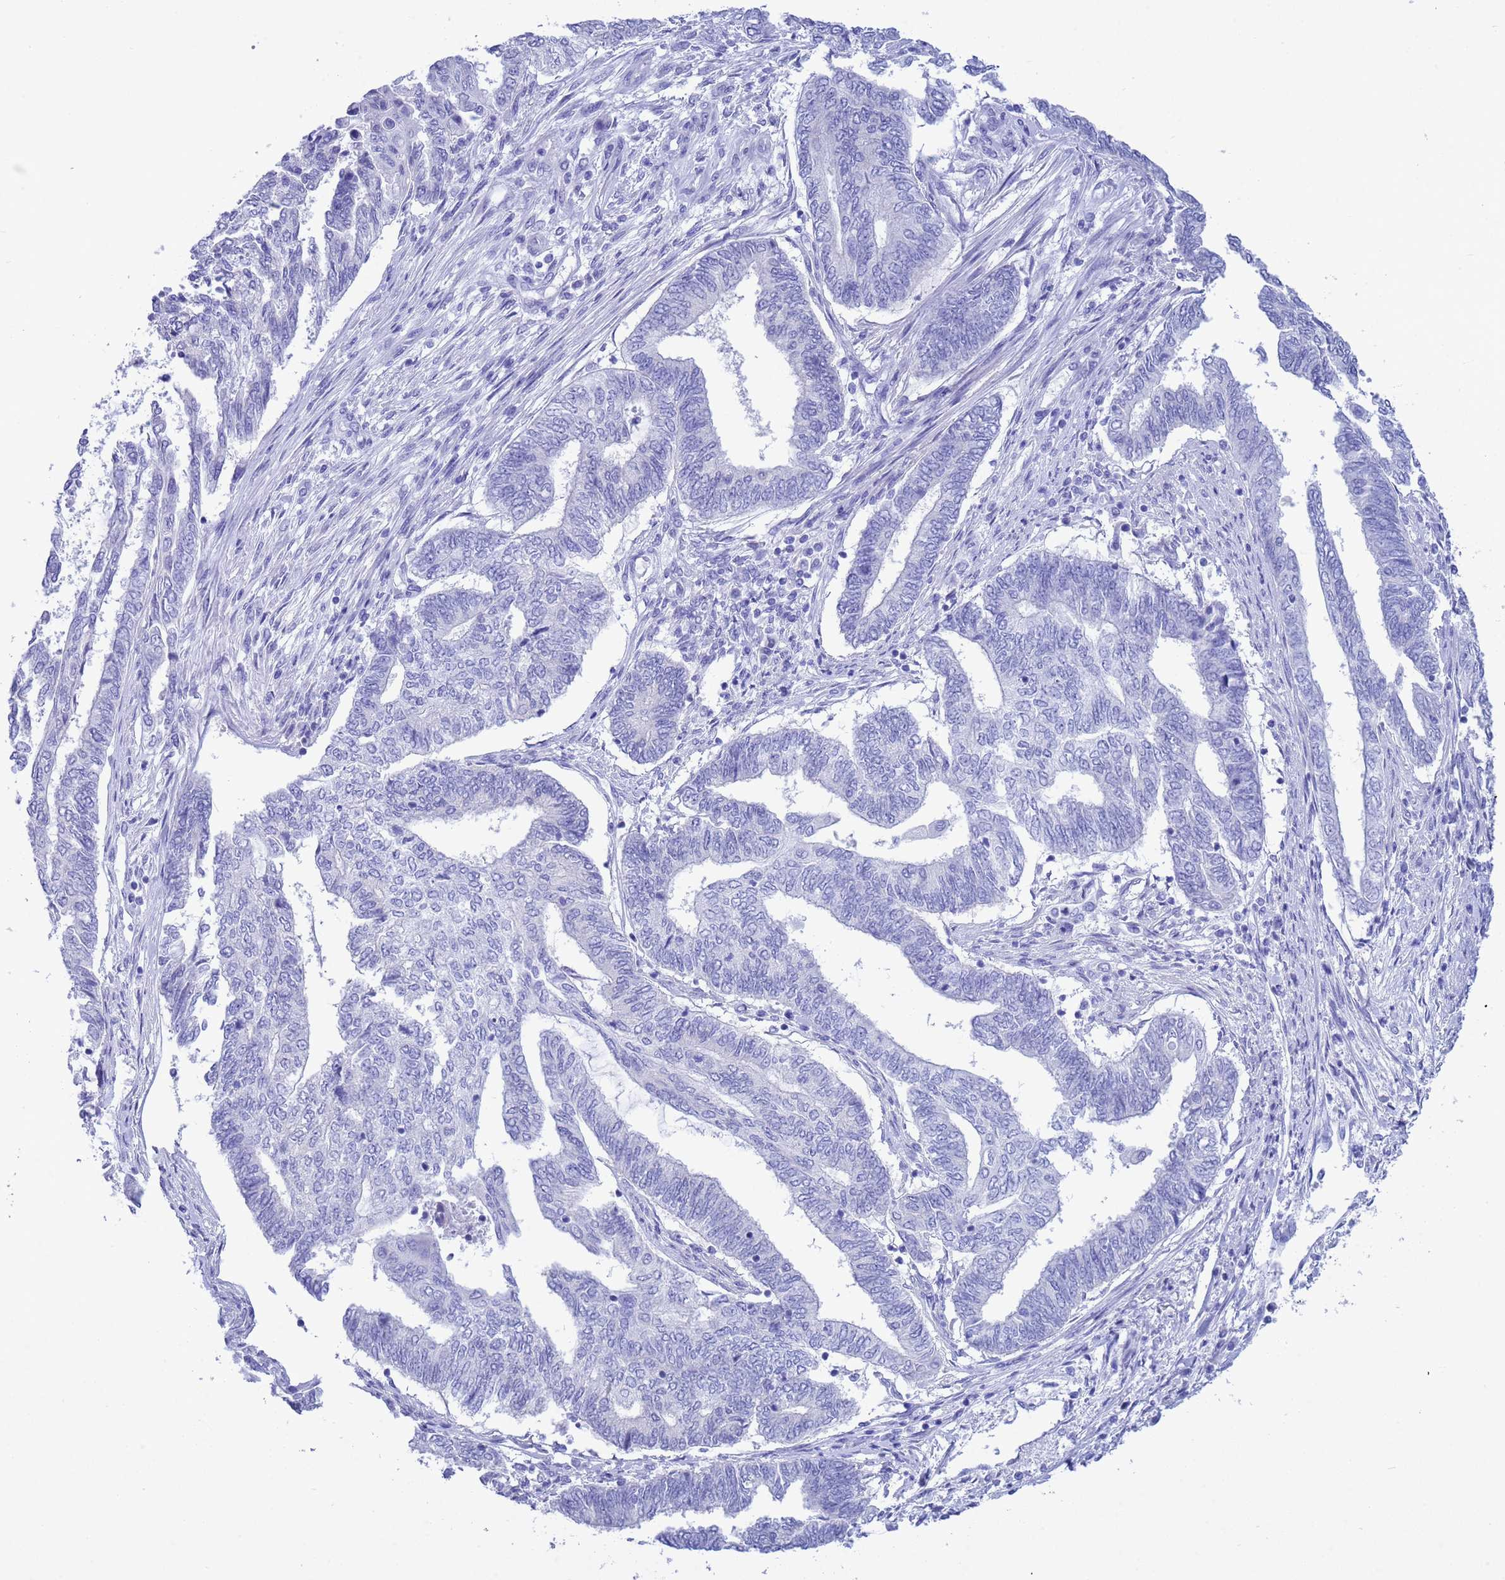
{"staining": {"intensity": "negative", "quantity": "none", "location": "none"}, "tissue": "endometrial cancer", "cell_type": "Tumor cells", "image_type": "cancer", "snomed": [{"axis": "morphology", "description": "Adenocarcinoma, NOS"}, {"axis": "topography", "description": "Uterus"}, {"axis": "topography", "description": "Endometrium"}], "caption": "This is a photomicrograph of immunohistochemistry (IHC) staining of endometrial cancer, which shows no positivity in tumor cells. (Brightfield microscopy of DAB immunohistochemistry at high magnification).", "gene": "GSTM1", "patient": {"sex": "female", "age": 70}}